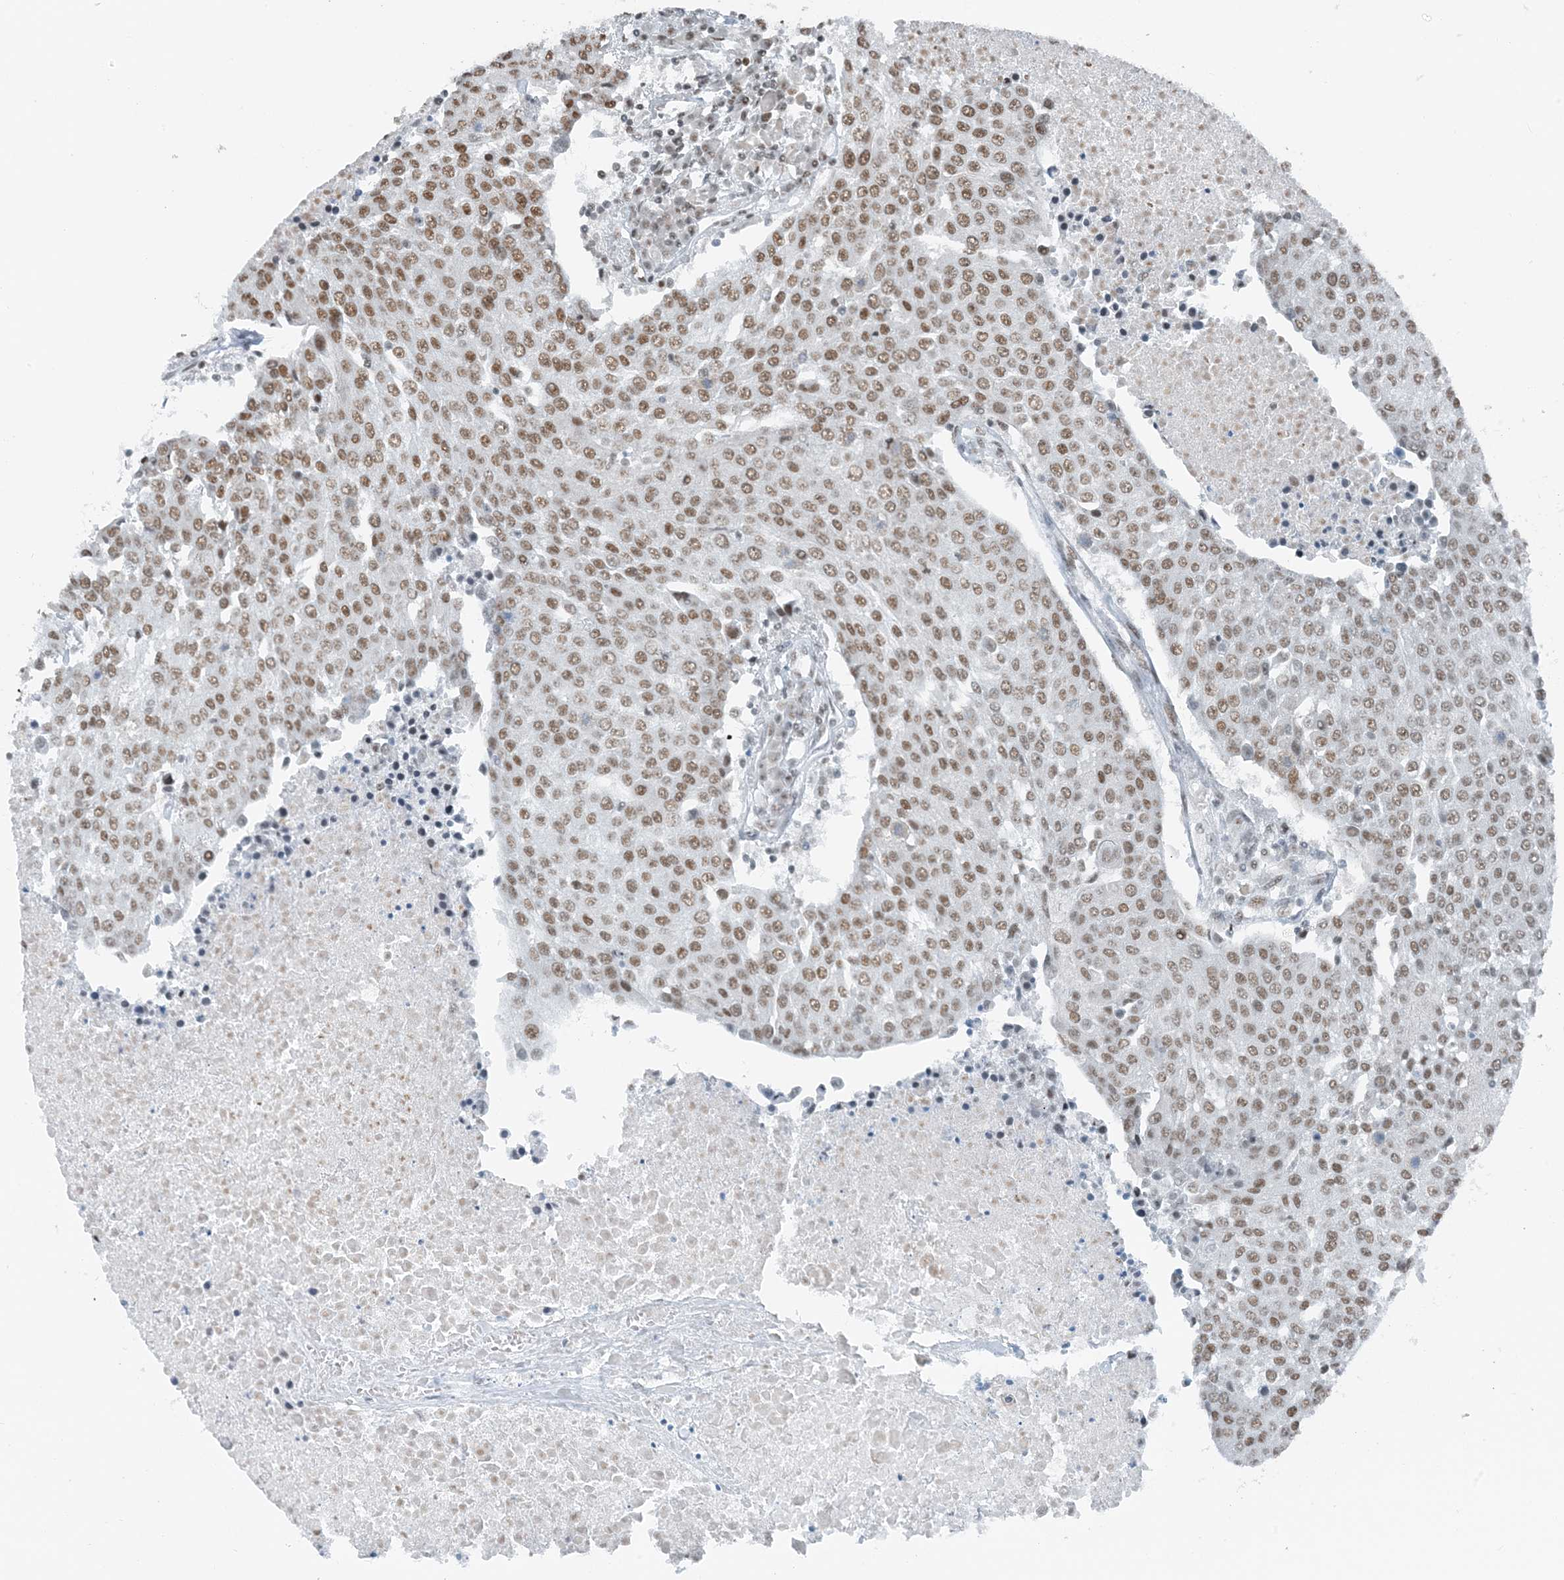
{"staining": {"intensity": "moderate", "quantity": ">75%", "location": "nuclear"}, "tissue": "urothelial cancer", "cell_type": "Tumor cells", "image_type": "cancer", "snomed": [{"axis": "morphology", "description": "Urothelial carcinoma, High grade"}, {"axis": "topography", "description": "Urinary bladder"}], "caption": "A brown stain labels moderate nuclear expression of a protein in human high-grade urothelial carcinoma tumor cells. The staining was performed using DAB (3,3'-diaminobenzidine) to visualize the protein expression in brown, while the nuclei were stained in blue with hematoxylin (Magnification: 20x).", "gene": "ZNF500", "patient": {"sex": "female", "age": 85}}